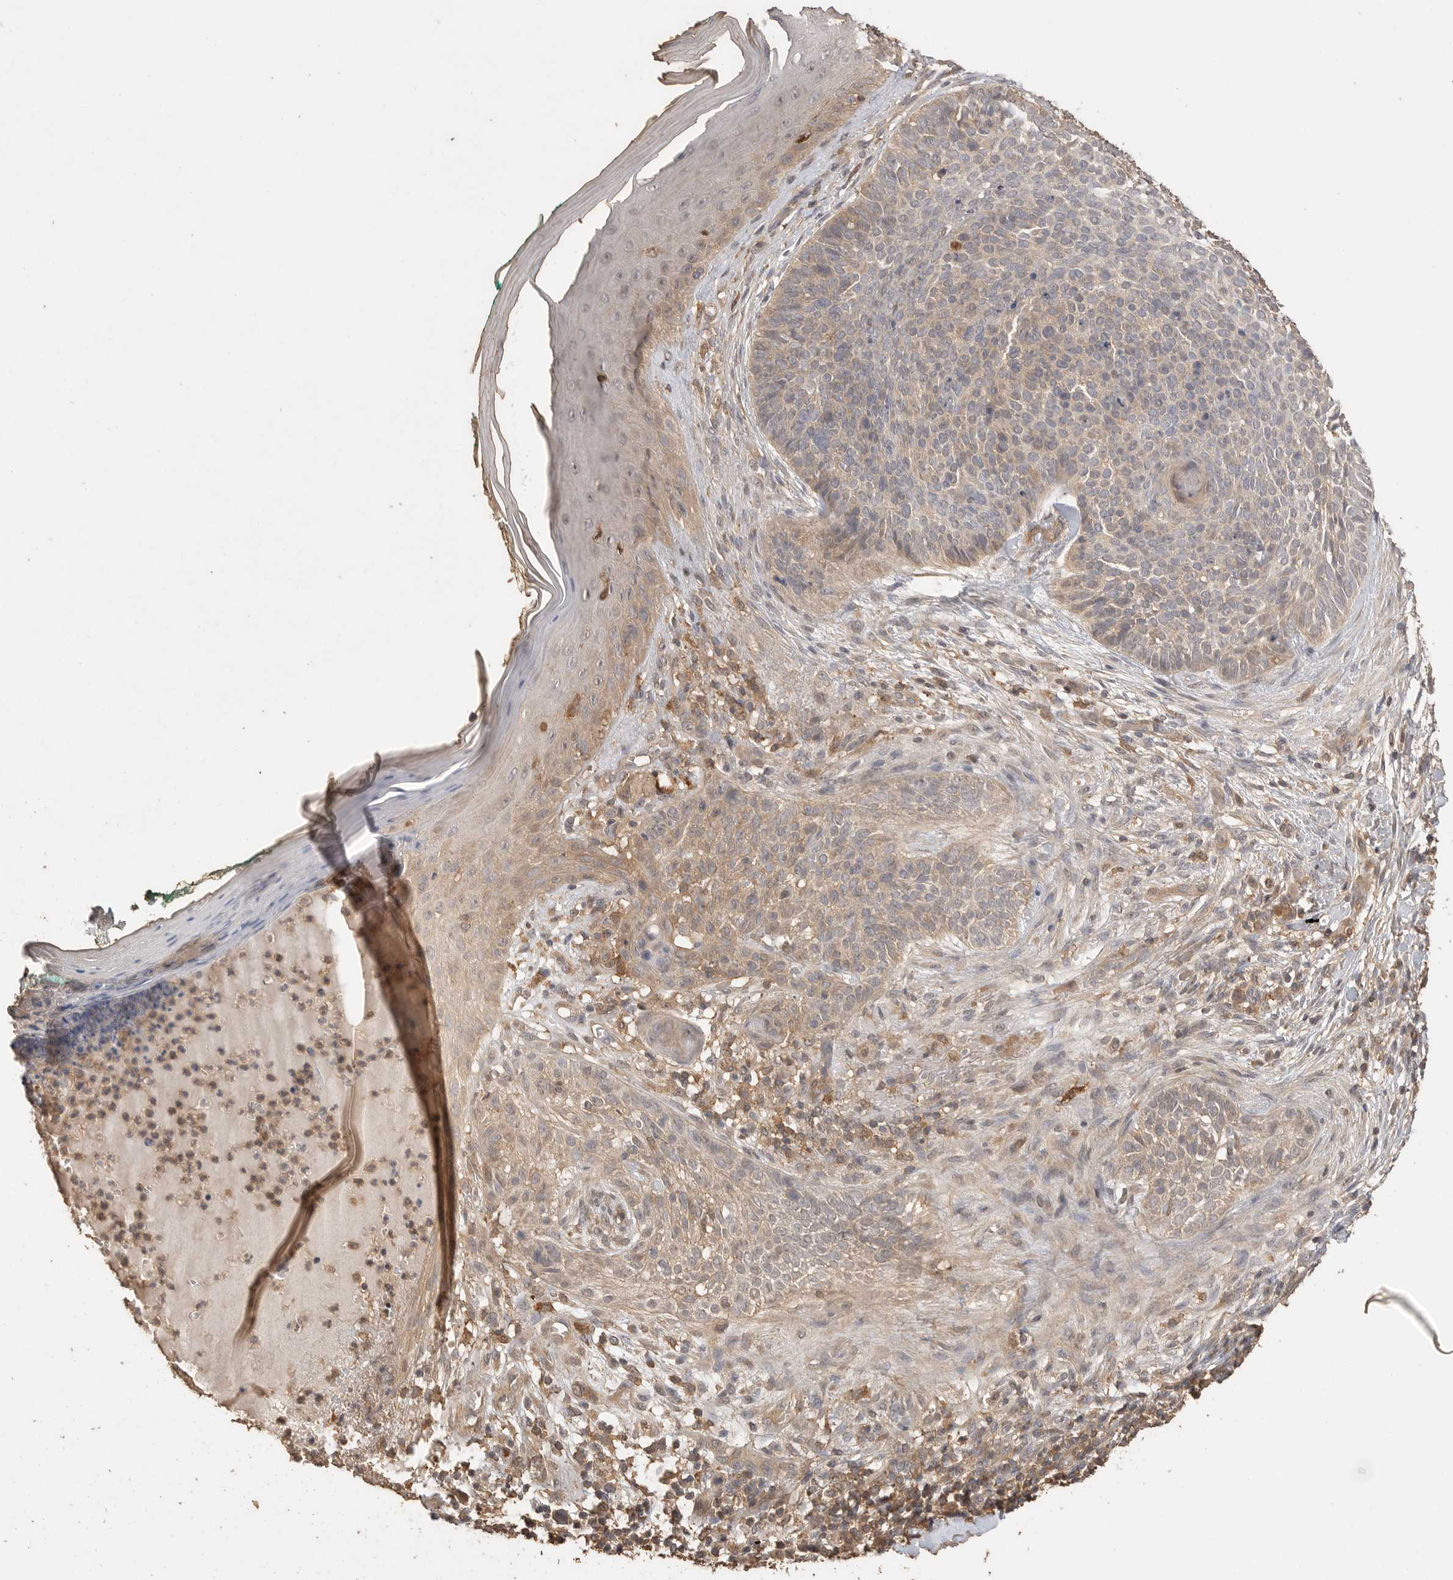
{"staining": {"intensity": "weak", "quantity": "25%-75%", "location": "cytoplasmic/membranous"}, "tissue": "skin cancer", "cell_type": "Tumor cells", "image_type": "cancer", "snomed": [{"axis": "morphology", "description": "Normal tissue, NOS"}, {"axis": "morphology", "description": "Basal cell carcinoma"}, {"axis": "topography", "description": "Skin"}], "caption": "Brown immunohistochemical staining in human skin cancer reveals weak cytoplasmic/membranous positivity in about 25%-75% of tumor cells.", "gene": "MAP2K1", "patient": {"sex": "male", "age": 67}}